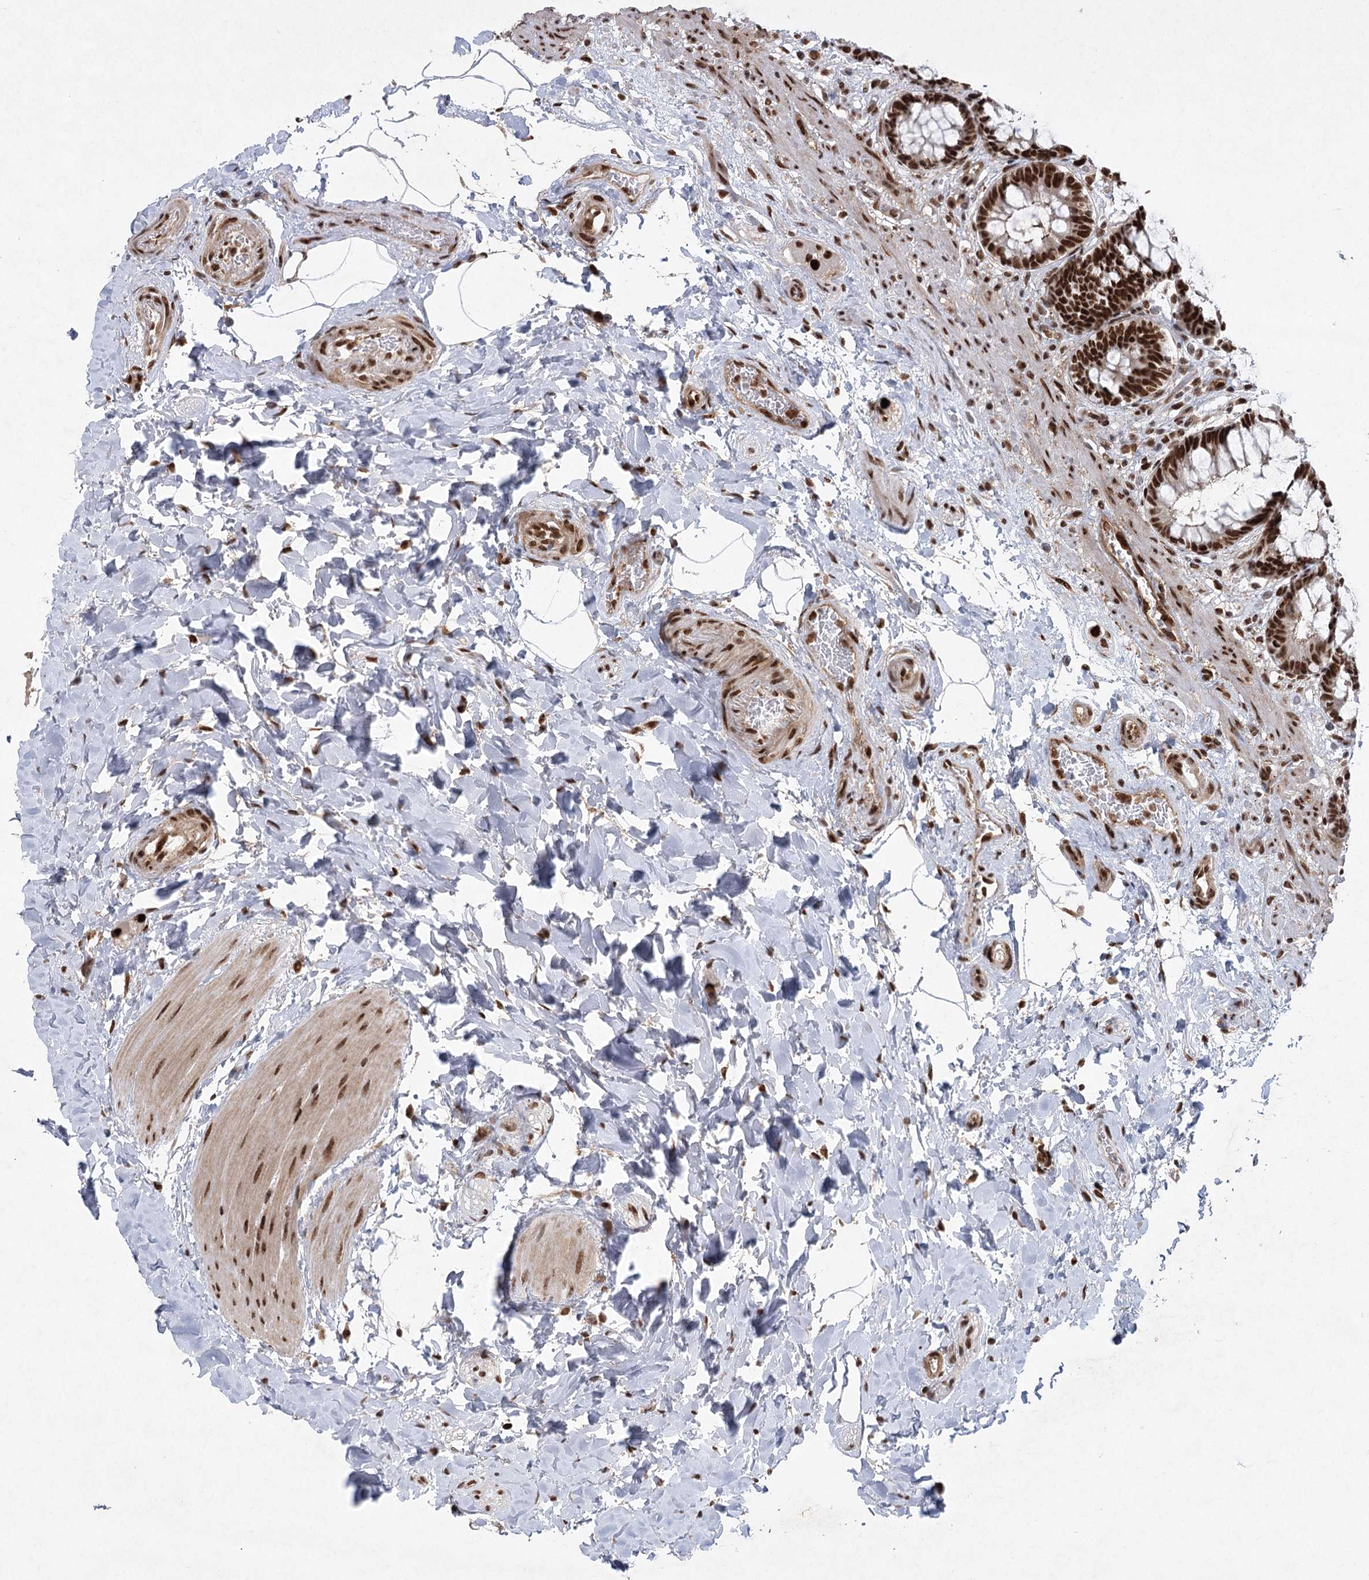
{"staining": {"intensity": "strong", "quantity": ">75%", "location": "nuclear"}, "tissue": "rectum", "cell_type": "Glandular cells", "image_type": "normal", "snomed": [{"axis": "morphology", "description": "Normal tissue, NOS"}, {"axis": "topography", "description": "Rectum"}], "caption": "Protein staining exhibits strong nuclear expression in about >75% of glandular cells in normal rectum.", "gene": "ZCCHC8", "patient": {"sex": "male", "age": 64}}